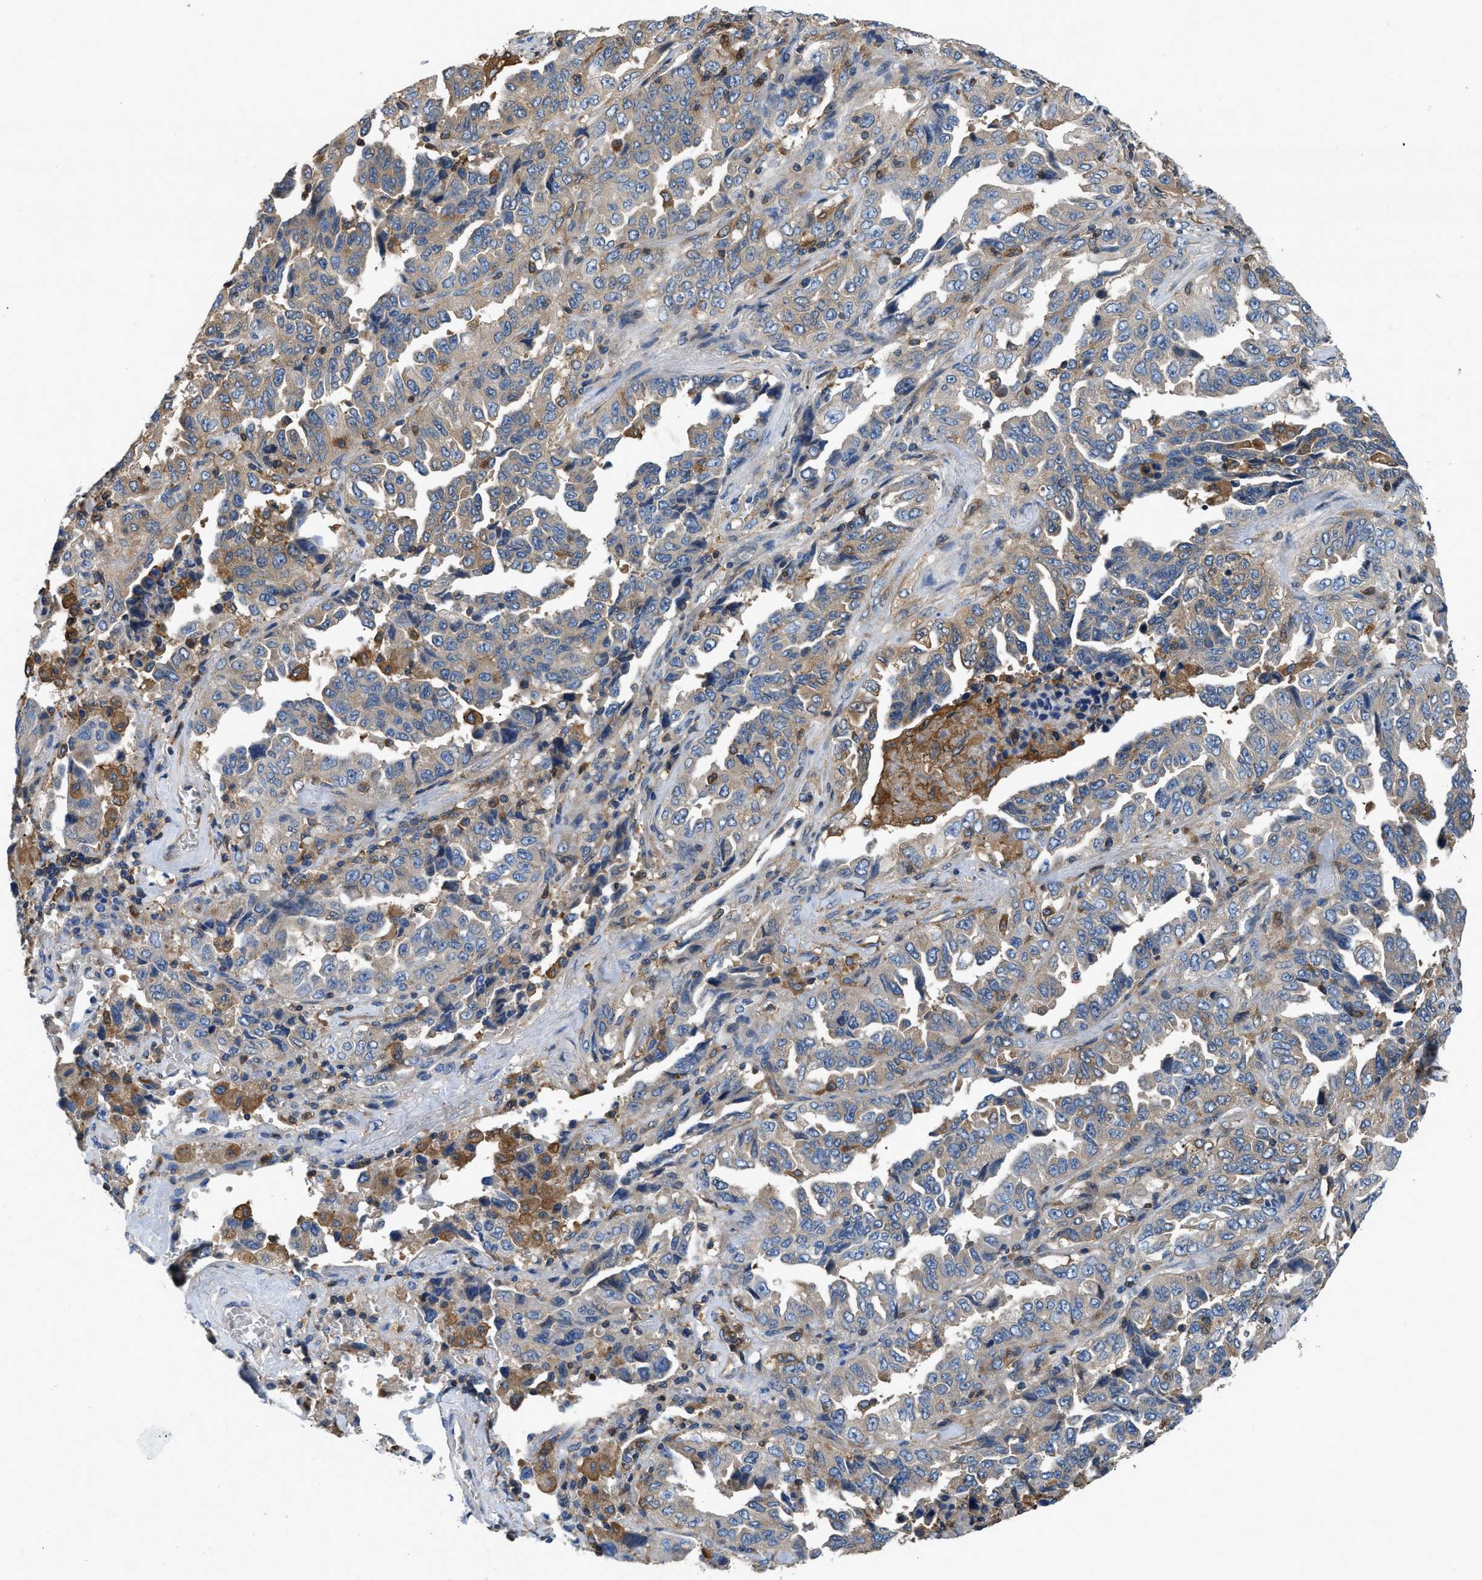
{"staining": {"intensity": "negative", "quantity": "none", "location": "none"}, "tissue": "lung cancer", "cell_type": "Tumor cells", "image_type": "cancer", "snomed": [{"axis": "morphology", "description": "Adenocarcinoma, NOS"}, {"axis": "topography", "description": "Lung"}], "caption": "IHC histopathology image of neoplastic tissue: lung adenocarcinoma stained with DAB shows no significant protein staining in tumor cells.", "gene": "PKM", "patient": {"sex": "female", "age": 51}}